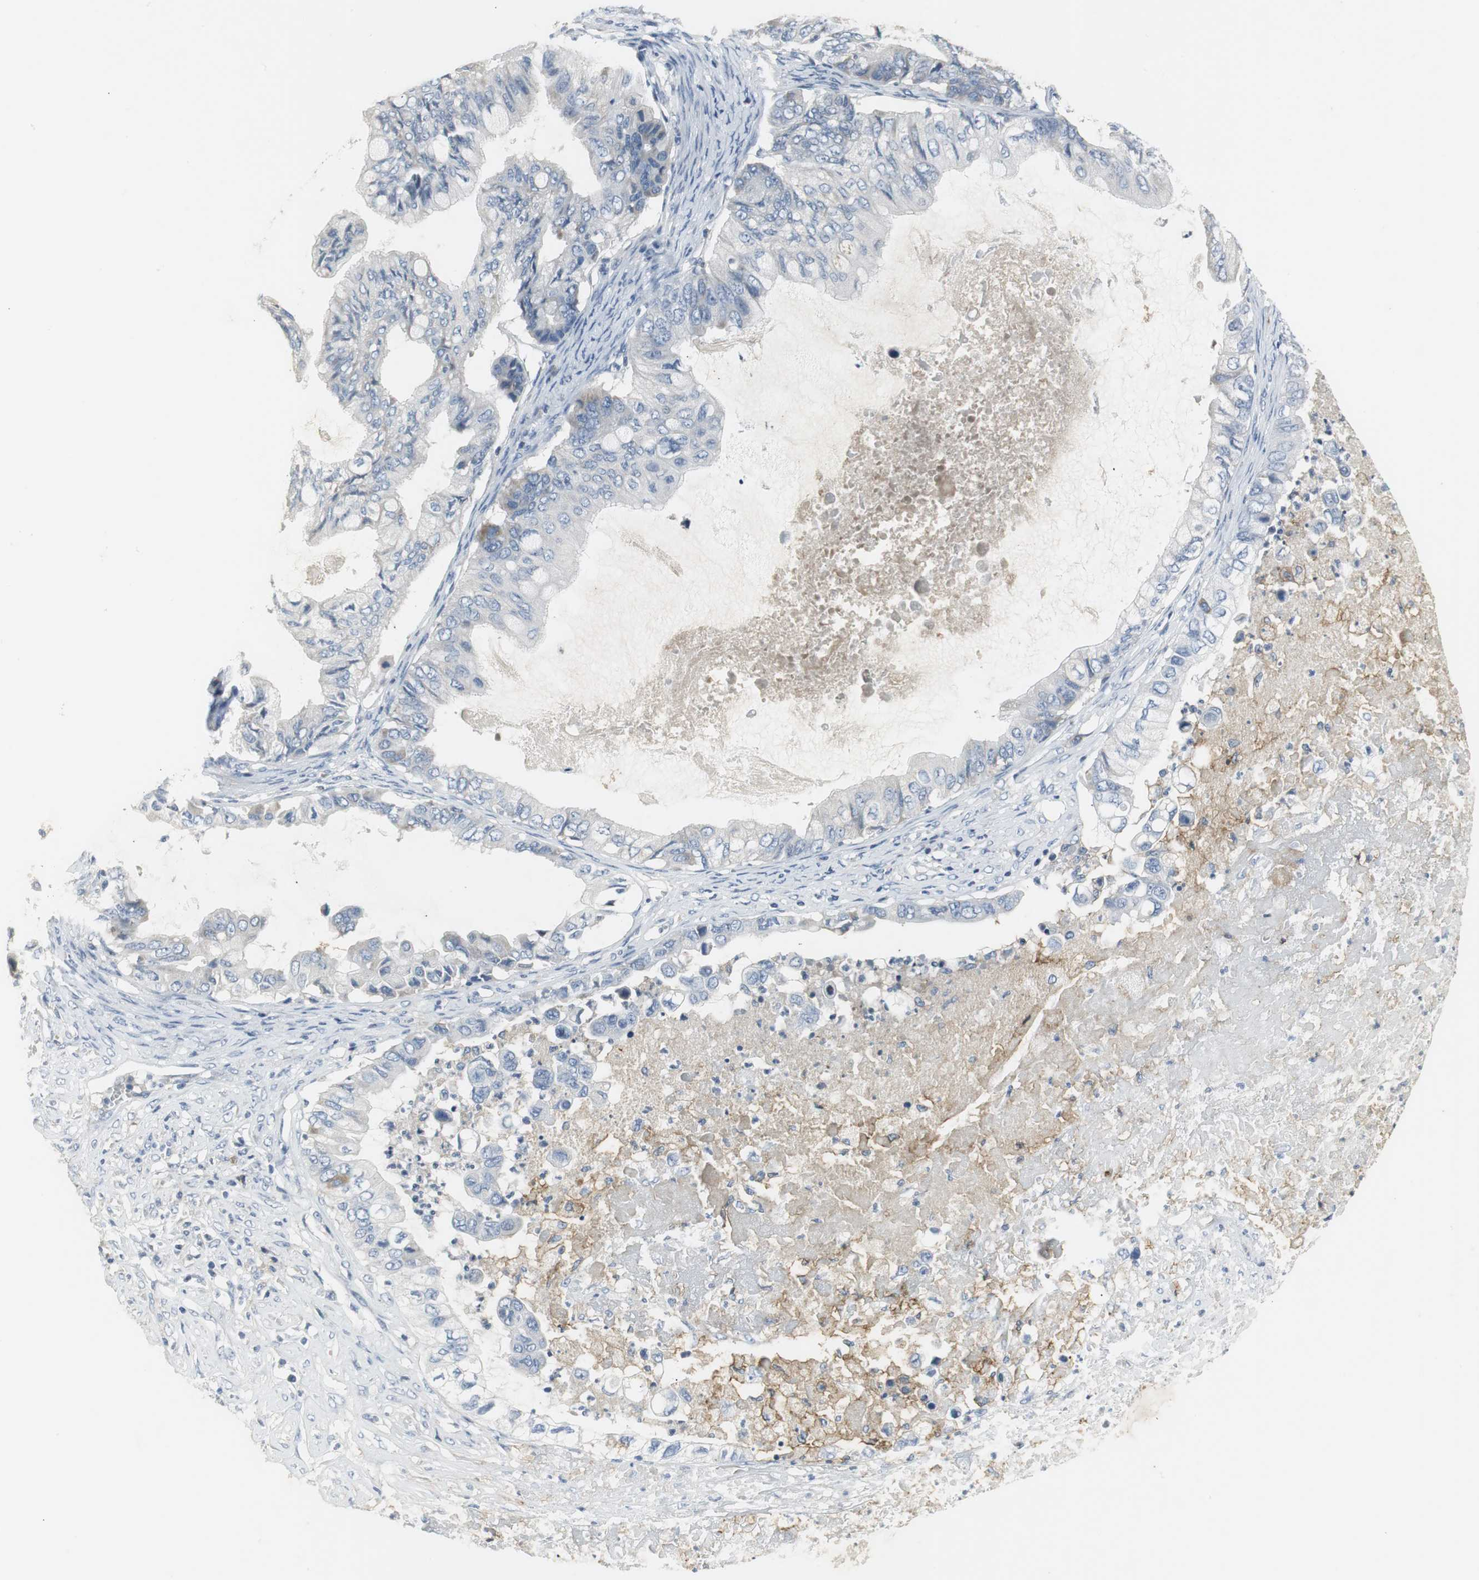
{"staining": {"intensity": "negative", "quantity": "none", "location": "none"}, "tissue": "ovarian cancer", "cell_type": "Tumor cells", "image_type": "cancer", "snomed": [{"axis": "morphology", "description": "Cystadenocarcinoma, mucinous, NOS"}, {"axis": "topography", "description": "Ovary"}], "caption": "This is an immunohistochemistry micrograph of mucinous cystadenocarcinoma (ovarian). There is no positivity in tumor cells.", "gene": "SLC2A5", "patient": {"sex": "female", "age": 80}}